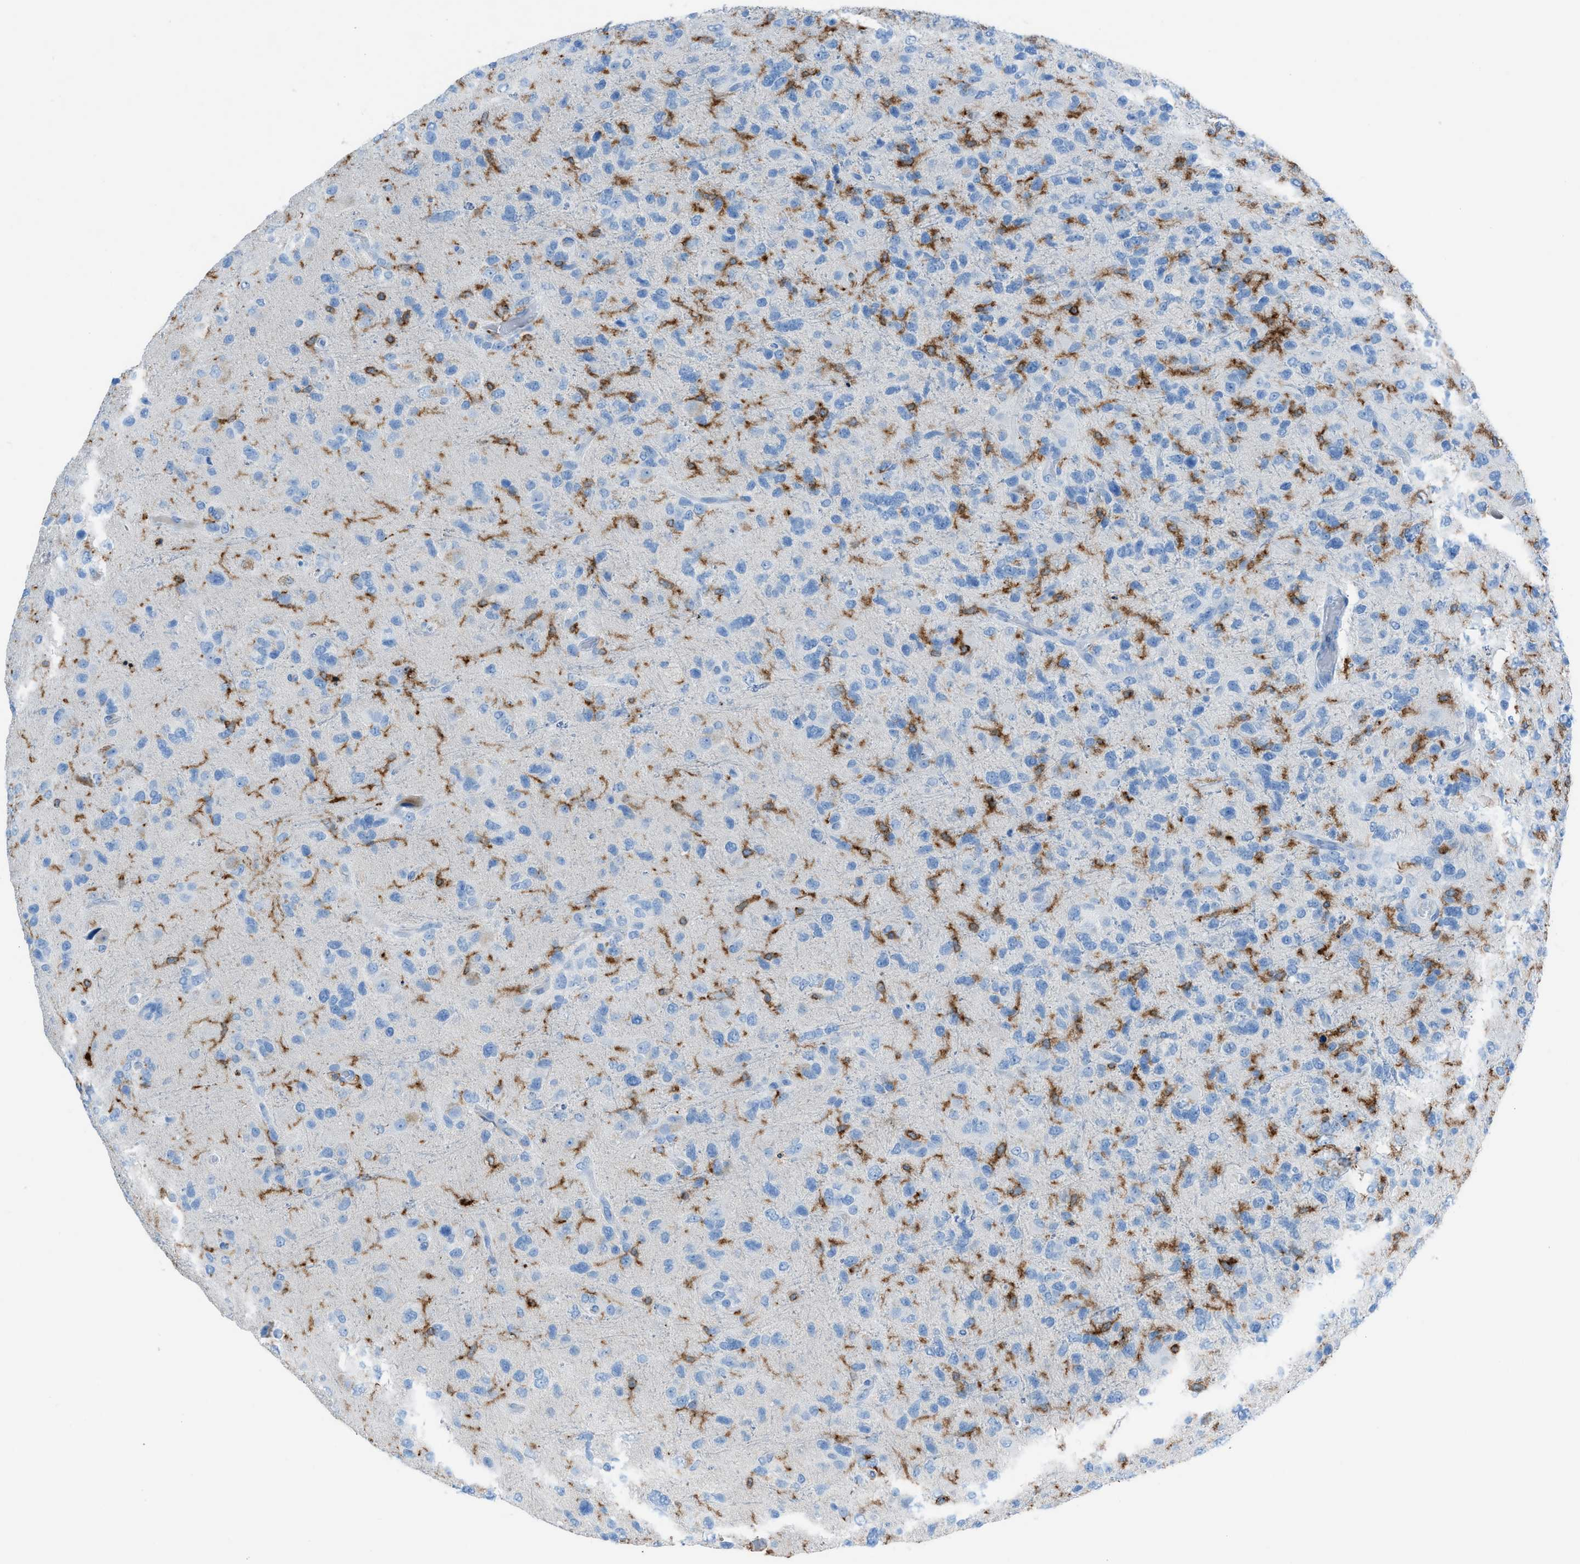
{"staining": {"intensity": "moderate", "quantity": "<25%", "location": "cytoplasmic/membranous"}, "tissue": "glioma", "cell_type": "Tumor cells", "image_type": "cancer", "snomed": [{"axis": "morphology", "description": "Glioma, malignant, High grade"}, {"axis": "topography", "description": "Brain"}], "caption": "Immunohistochemistry (IHC) photomicrograph of malignant glioma (high-grade) stained for a protein (brown), which exhibits low levels of moderate cytoplasmic/membranous positivity in approximately <25% of tumor cells.", "gene": "ITGB2", "patient": {"sex": "female", "age": 58}}